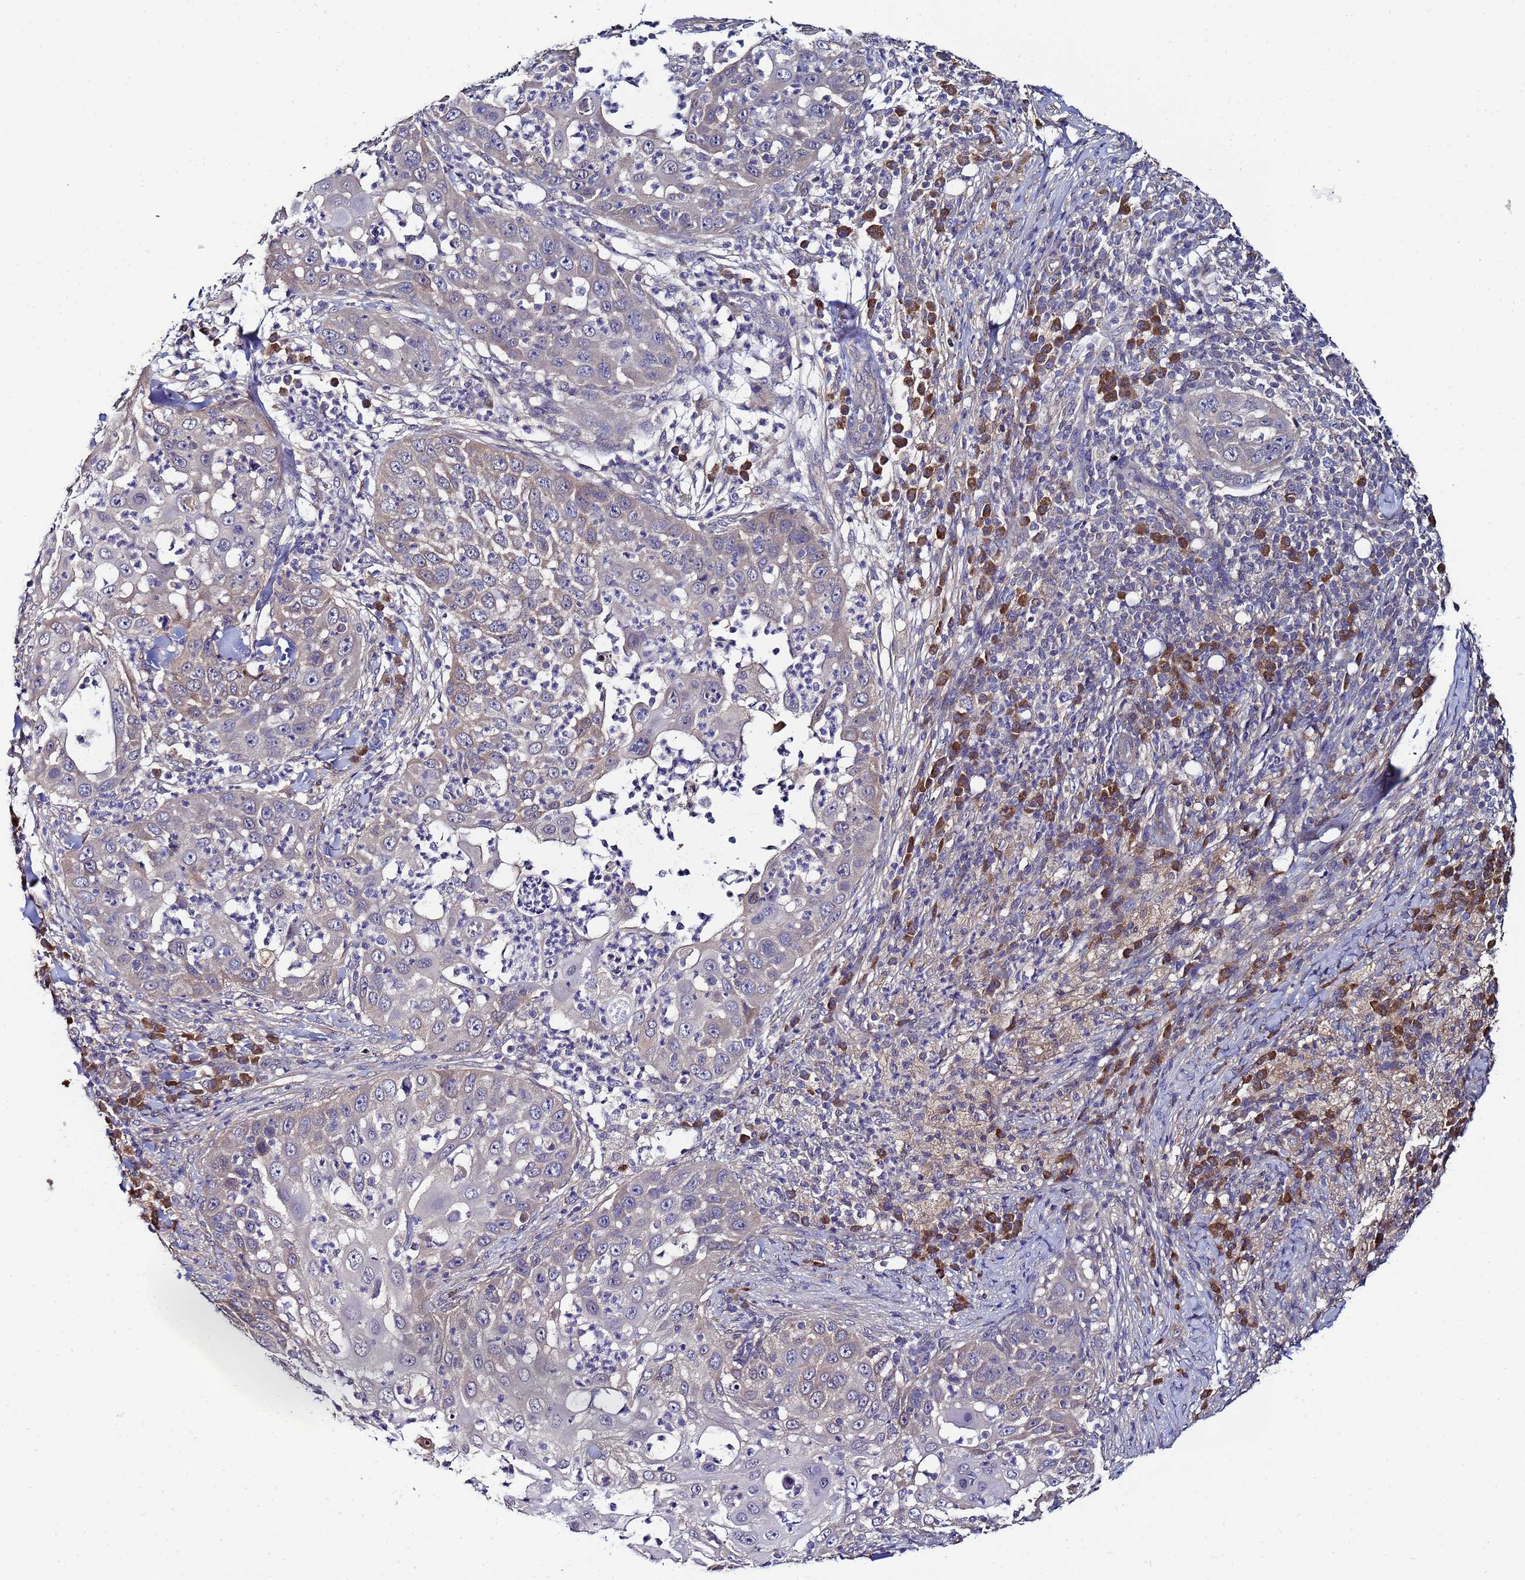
{"staining": {"intensity": "negative", "quantity": "none", "location": "none"}, "tissue": "skin cancer", "cell_type": "Tumor cells", "image_type": "cancer", "snomed": [{"axis": "morphology", "description": "Squamous cell carcinoma, NOS"}, {"axis": "topography", "description": "Skin"}], "caption": "IHC histopathology image of human skin cancer stained for a protein (brown), which exhibits no staining in tumor cells. The staining was performed using DAB to visualize the protein expression in brown, while the nuclei were stained in blue with hematoxylin (Magnification: 20x).", "gene": "NAXE", "patient": {"sex": "female", "age": 44}}